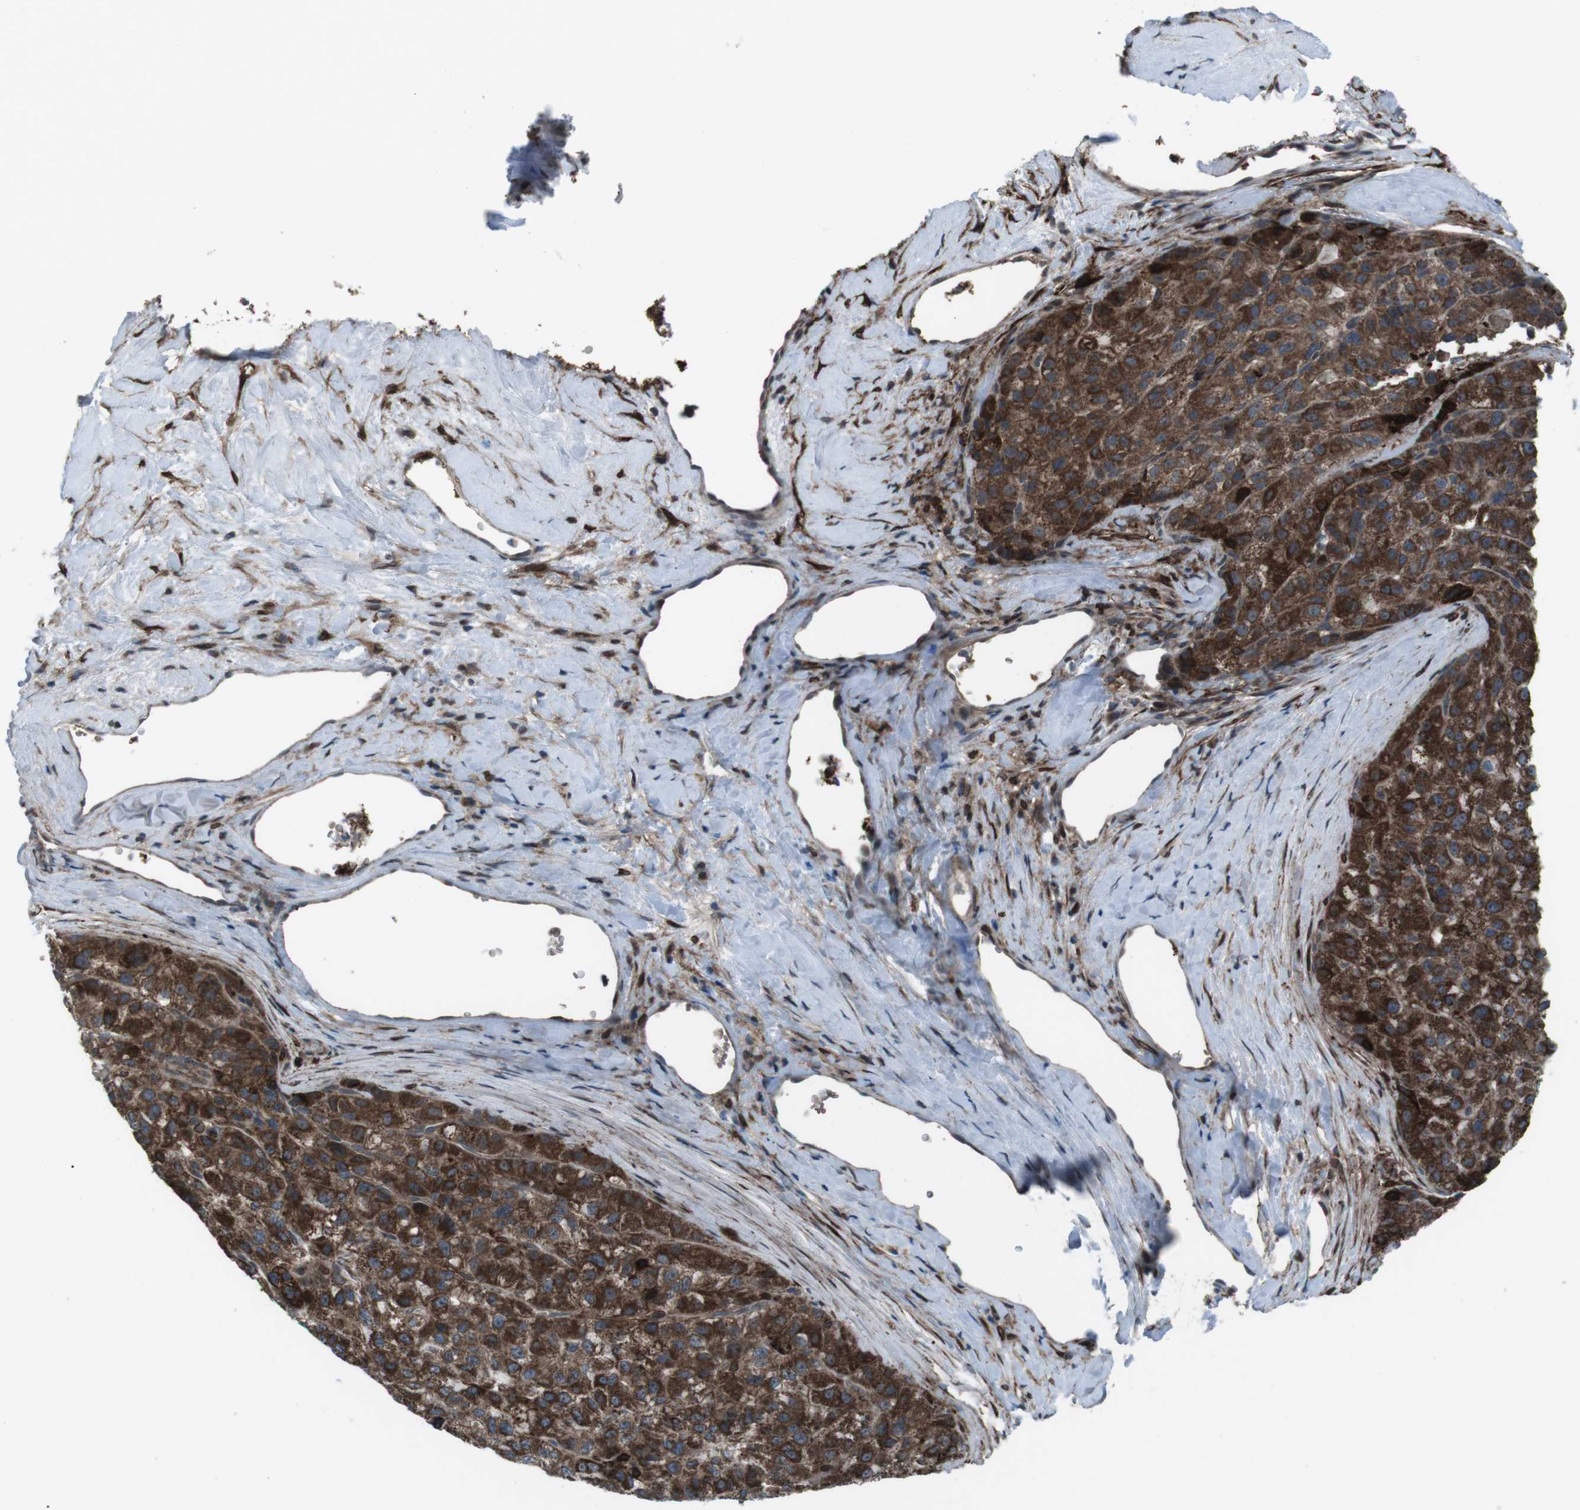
{"staining": {"intensity": "moderate", "quantity": ">75%", "location": "cytoplasmic/membranous"}, "tissue": "liver cancer", "cell_type": "Tumor cells", "image_type": "cancer", "snomed": [{"axis": "morphology", "description": "Carcinoma, Hepatocellular, NOS"}, {"axis": "topography", "description": "Liver"}], "caption": "There is medium levels of moderate cytoplasmic/membranous expression in tumor cells of liver hepatocellular carcinoma, as demonstrated by immunohistochemical staining (brown color).", "gene": "GDF10", "patient": {"sex": "male", "age": 80}}